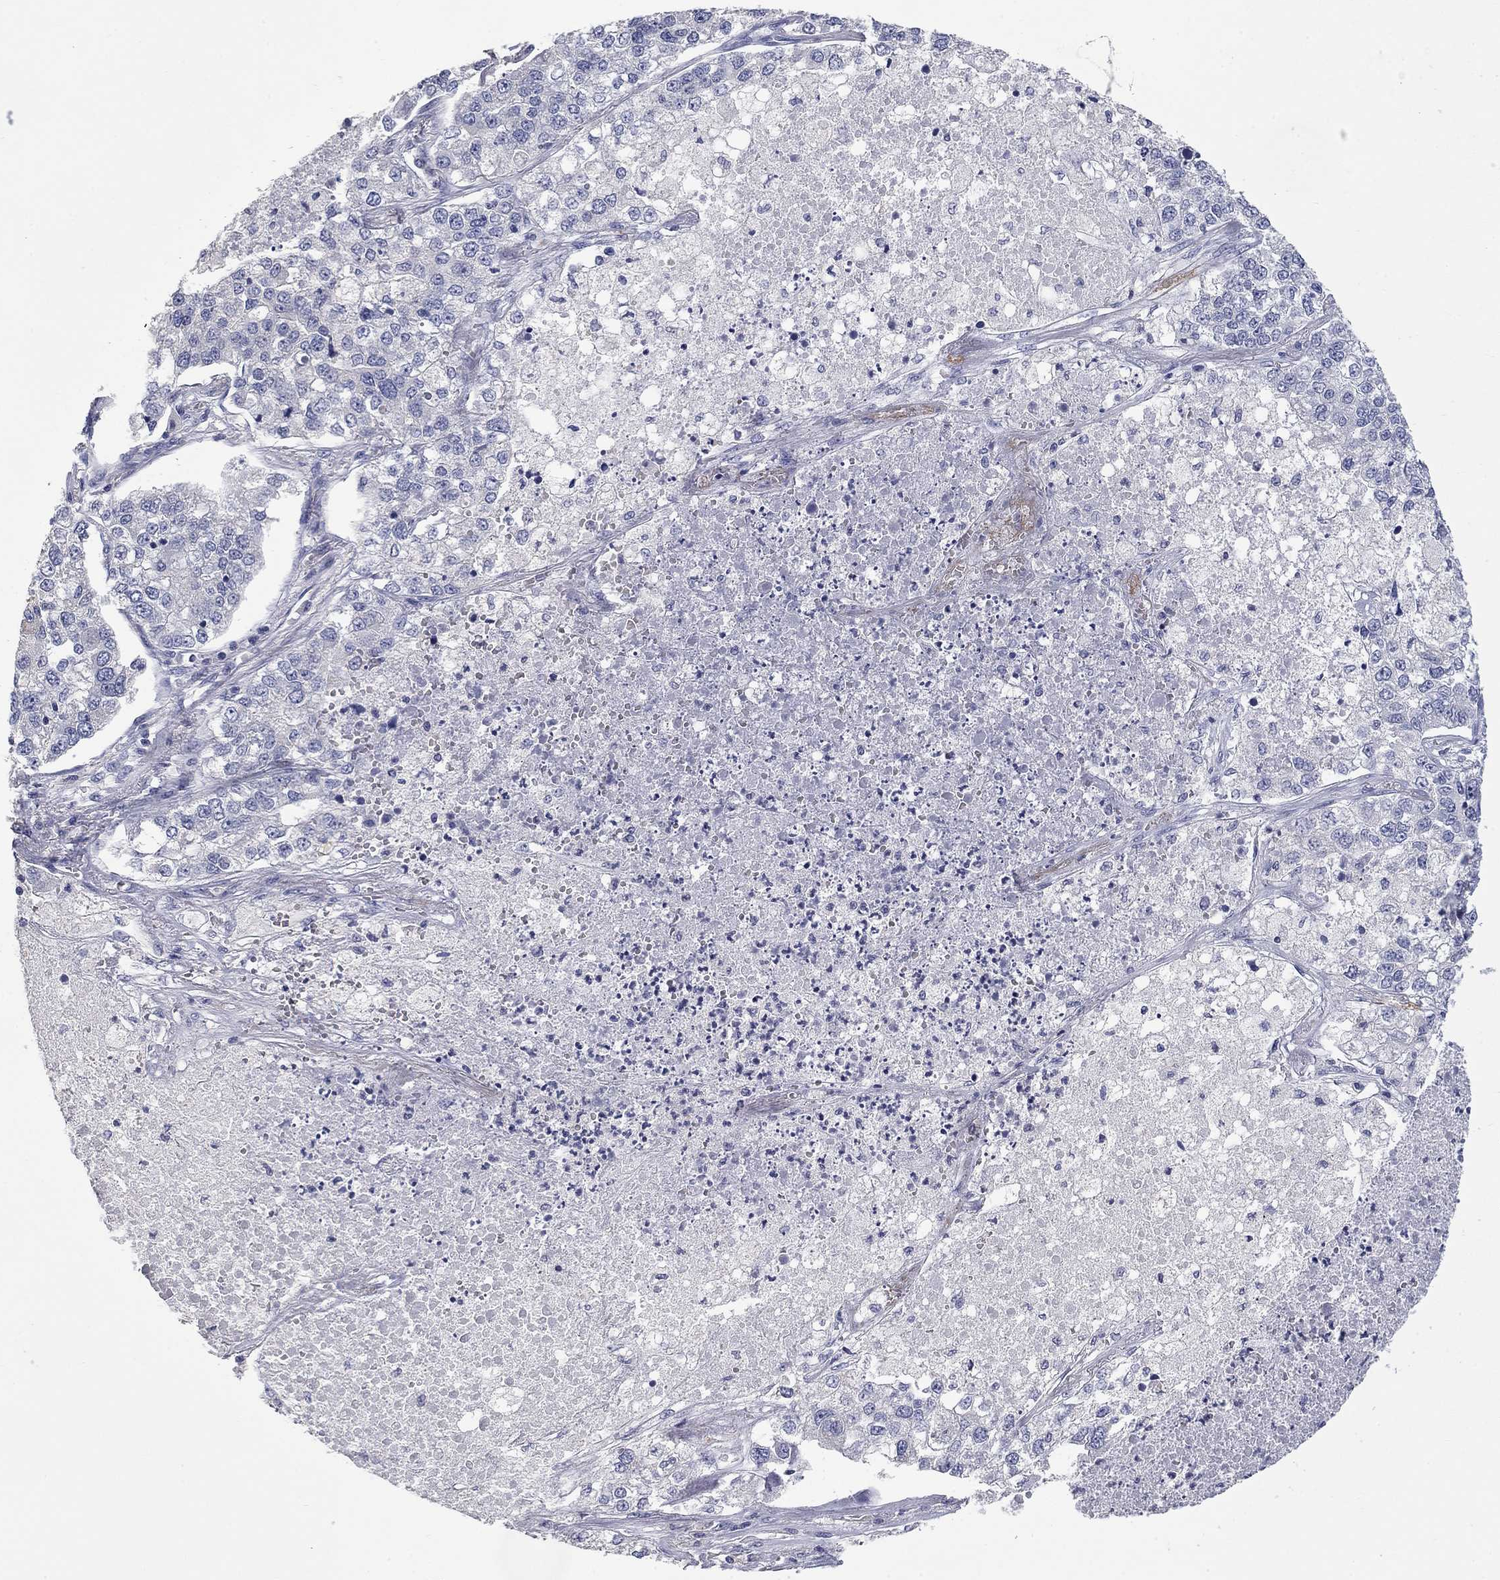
{"staining": {"intensity": "negative", "quantity": "none", "location": "none"}, "tissue": "lung cancer", "cell_type": "Tumor cells", "image_type": "cancer", "snomed": [{"axis": "morphology", "description": "Adenocarcinoma, NOS"}, {"axis": "topography", "description": "Lung"}], "caption": "DAB (3,3'-diaminobenzidine) immunohistochemical staining of human lung cancer (adenocarcinoma) displays no significant positivity in tumor cells.", "gene": "PLEK", "patient": {"sex": "male", "age": 49}}